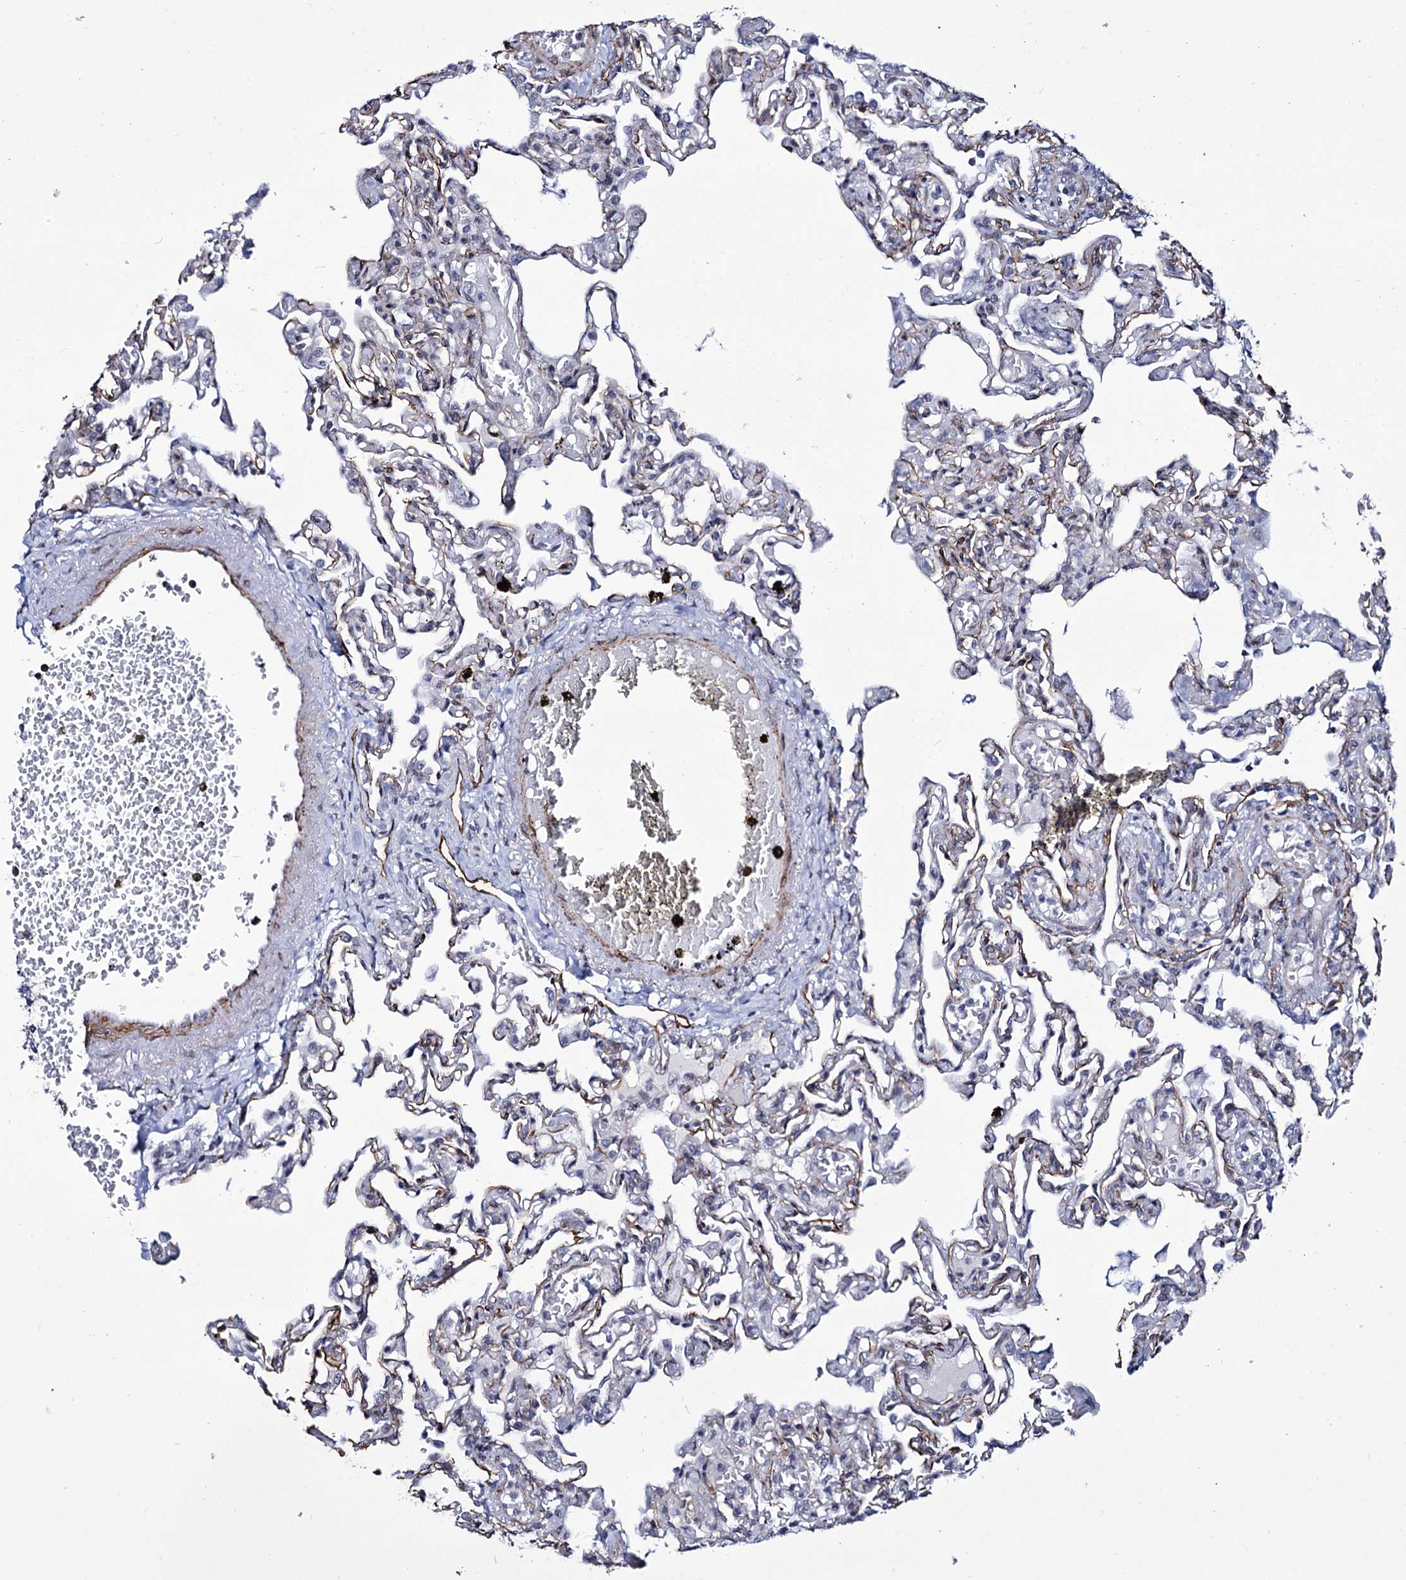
{"staining": {"intensity": "negative", "quantity": "none", "location": "none"}, "tissue": "lung", "cell_type": "Alveolar cells", "image_type": "normal", "snomed": [{"axis": "morphology", "description": "Normal tissue, NOS"}, {"axis": "topography", "description": "Bronchus"}, {"axis": "topography", "description": "Lung"}], "caption": "The micrograph demonstrates no significant staining in alveolar cells of lung.", "gene": "ZC3H12C", "patient": {"sex": "female", "age": 49}}